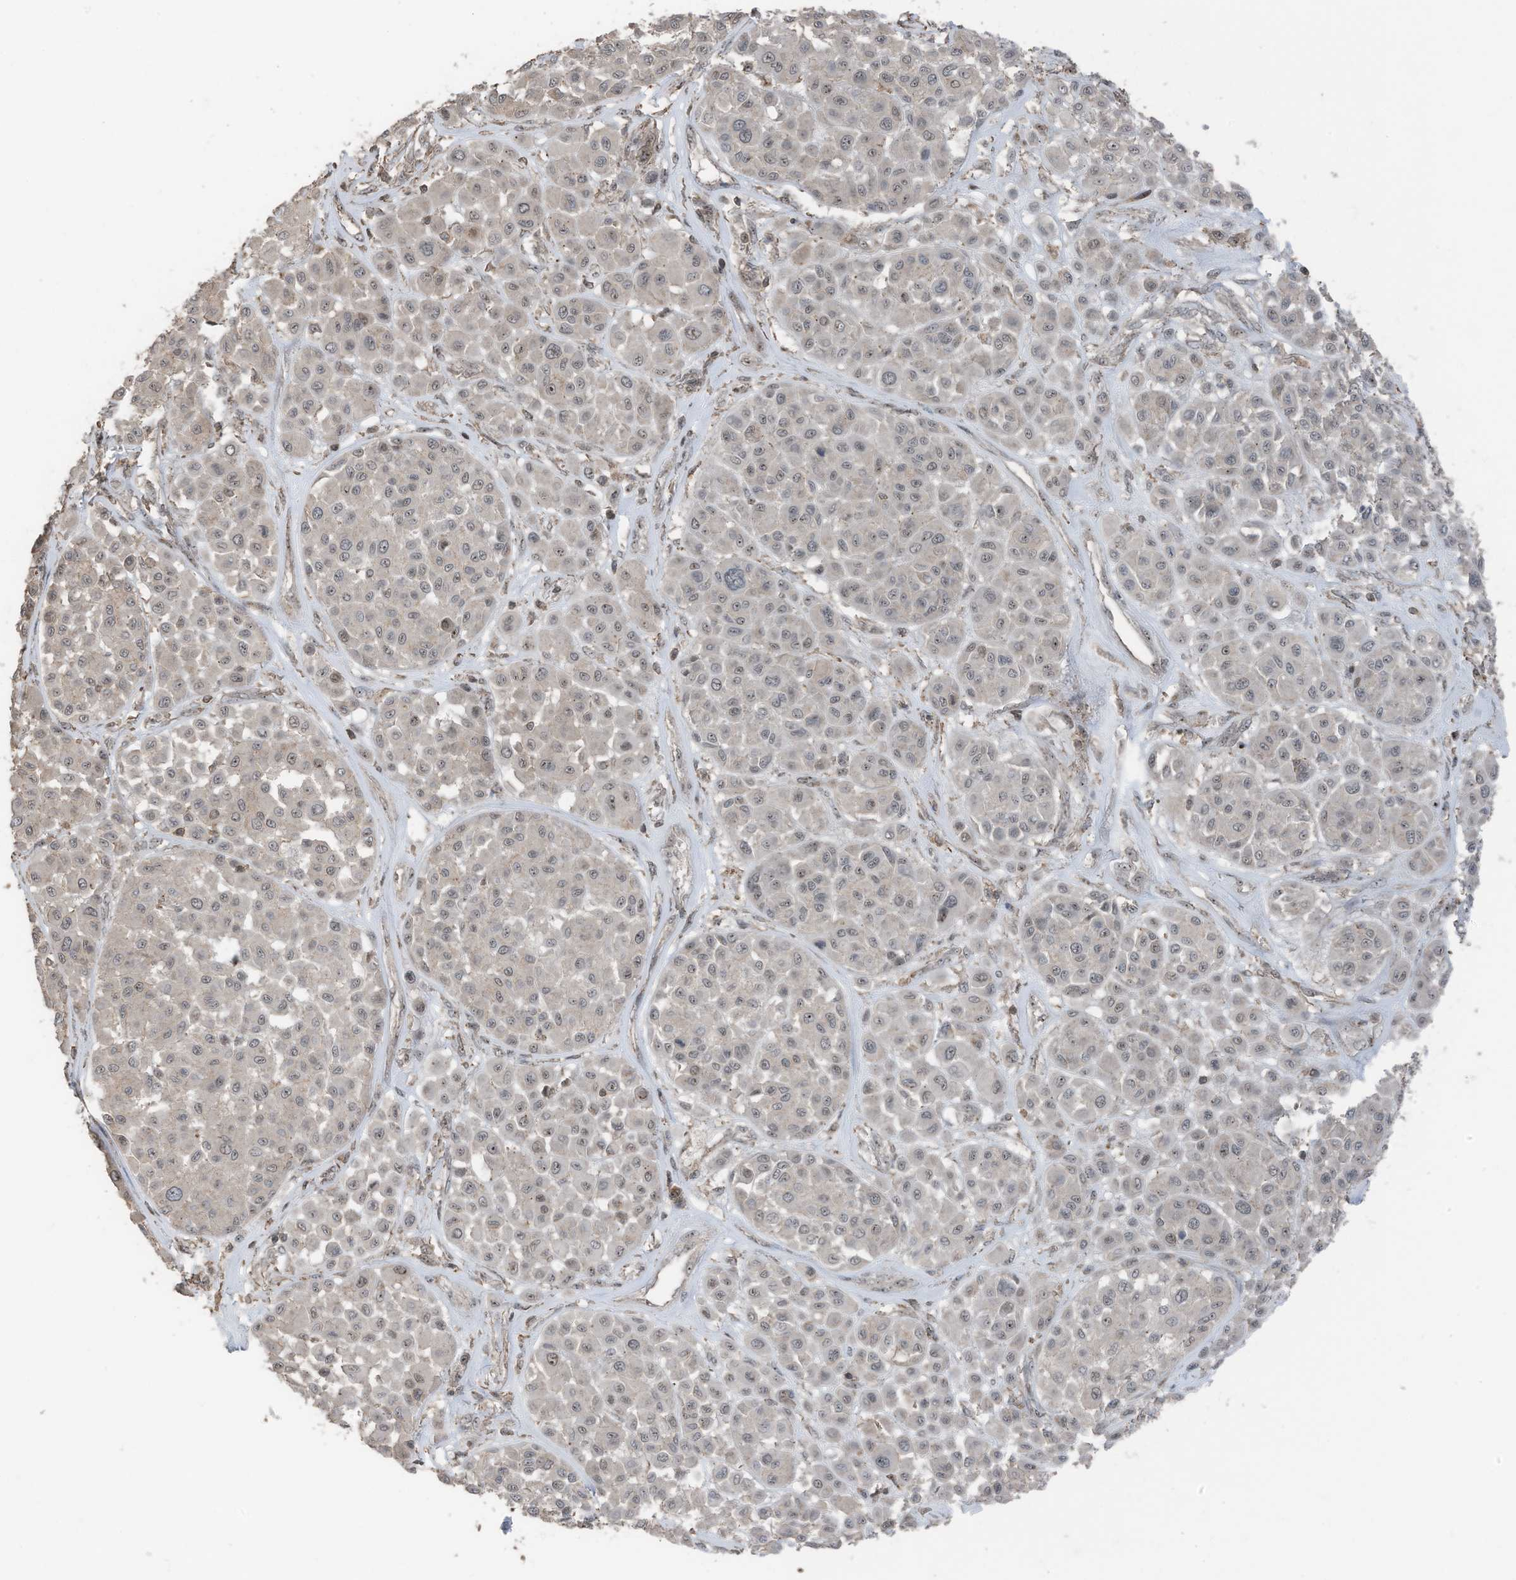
{"staining": {"intensity": "moderate", "quantity": "25%-75%", "location": "nuclear"}, "tissue": "melanoma", "cell_type": "Tumor cells", "image_type": "cancer", "snomed": [{"axis": "morphology", "description": "Malignant melanoma, Metastatic site"}, {"axis": "topography", "description": "Soft tissue"}], "caption": "Immunohistochemical staining of human malignant melanoma (metastatic site) reveals medium levels of moderate nuclear positivity in approximately 25%-75% of tumor cells.", "gene": "UTP3", "patient": {"sex": "male", "age": 41}}